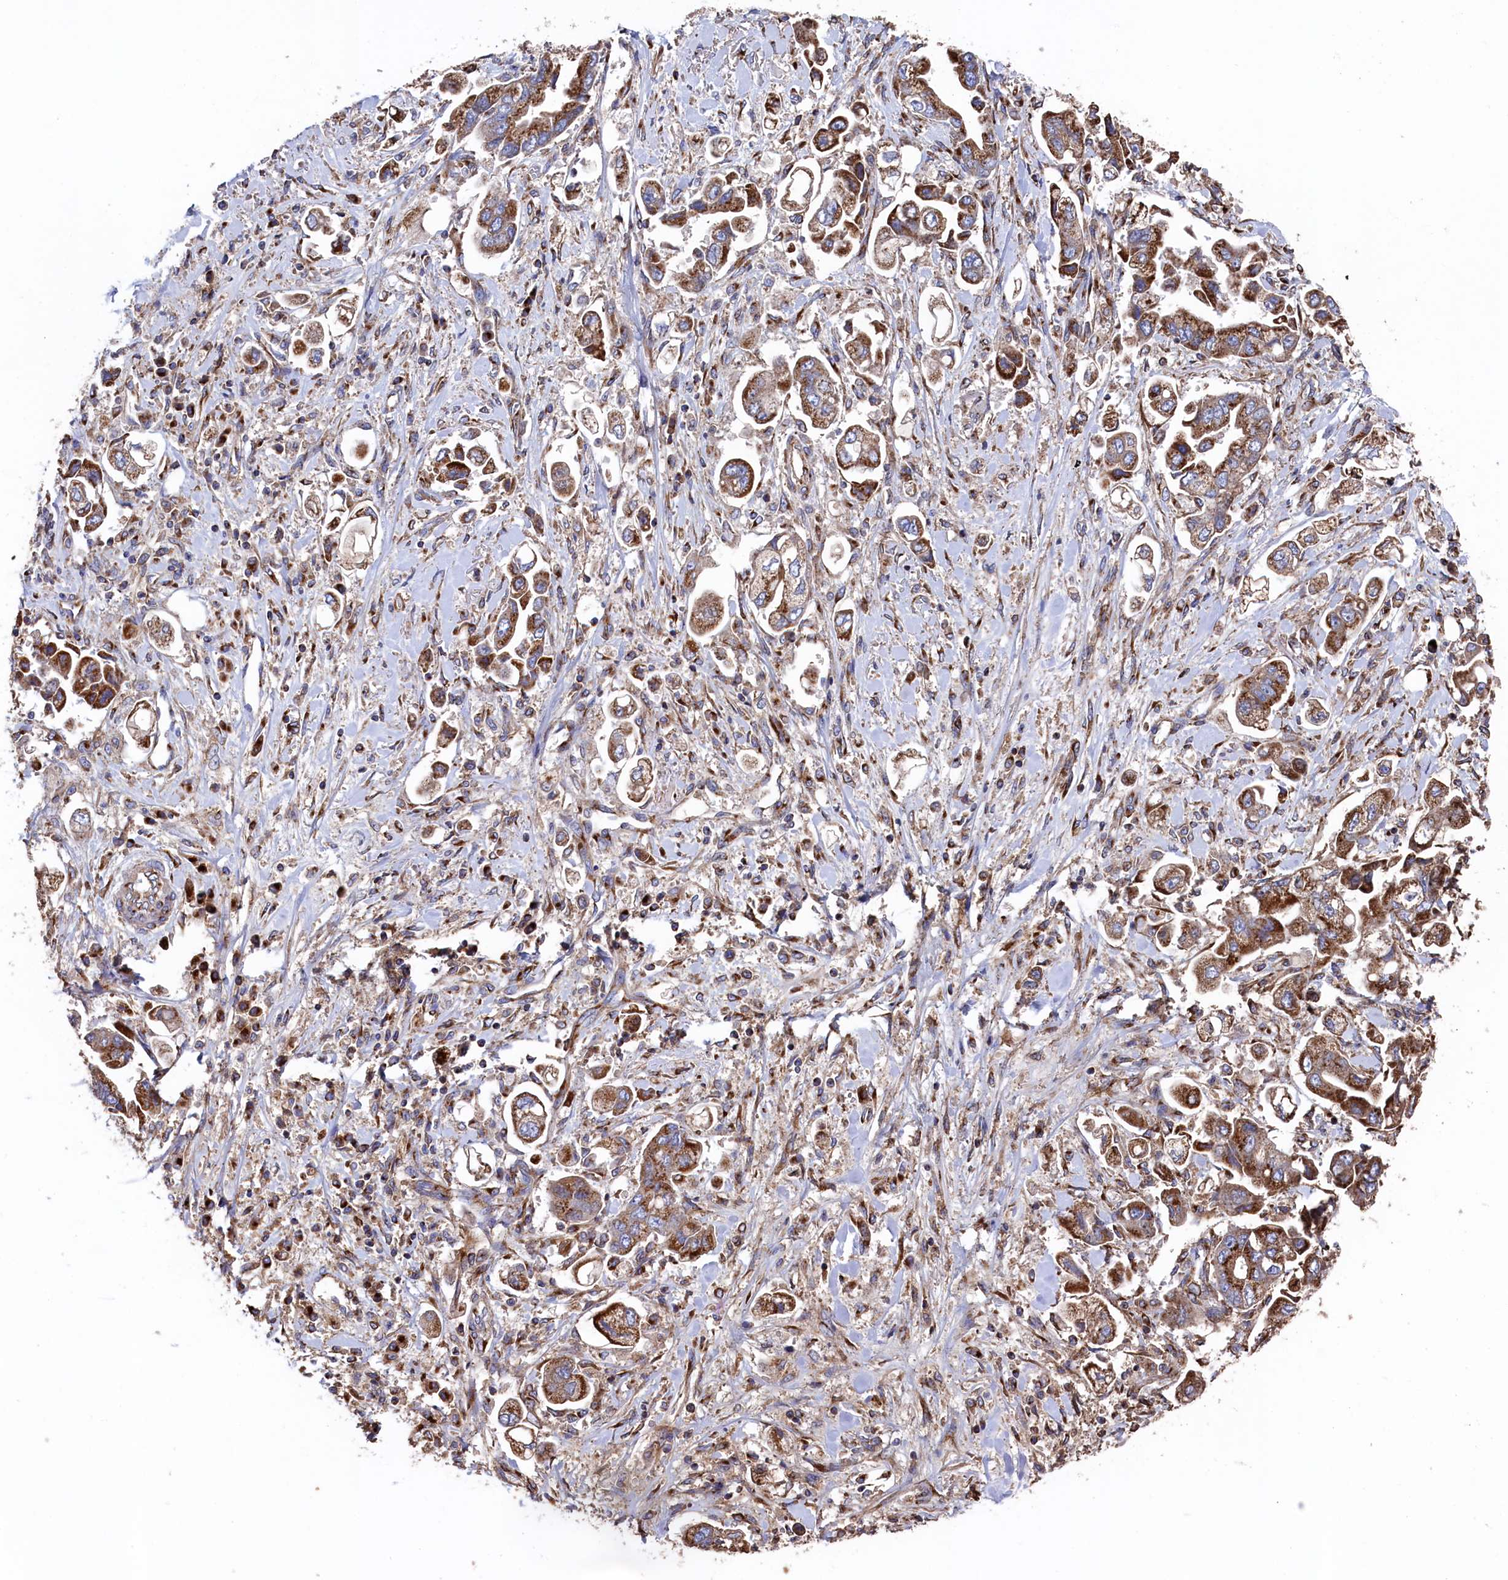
{"staining": {"intensity": "moderate", "quantity": ">75%", "location": "cytoplasmic/membranous"}, "tissue": "stomach cancer", "cell_type": "Tumor cells", "image_type": "cancer", "snomed": [{"axis": "morphology", "description": "Adenocarcinoma, NOS"}, {"axis": "topography", "description": "Stomach"}], "caption": "The photomicrograph shows staining of stomach adenocarcinoma, revealing moderate cytoplasmic/membranous protein expression (brown color) within tumor cells. Using DAB (3,3'-diaminobenzidine) (brown) and hematoxylin (blue) stains, captured at high magnification using brightfield microscopy.", "gene": "PRRC1", "patient": {"sex": "male", "age": 62}}